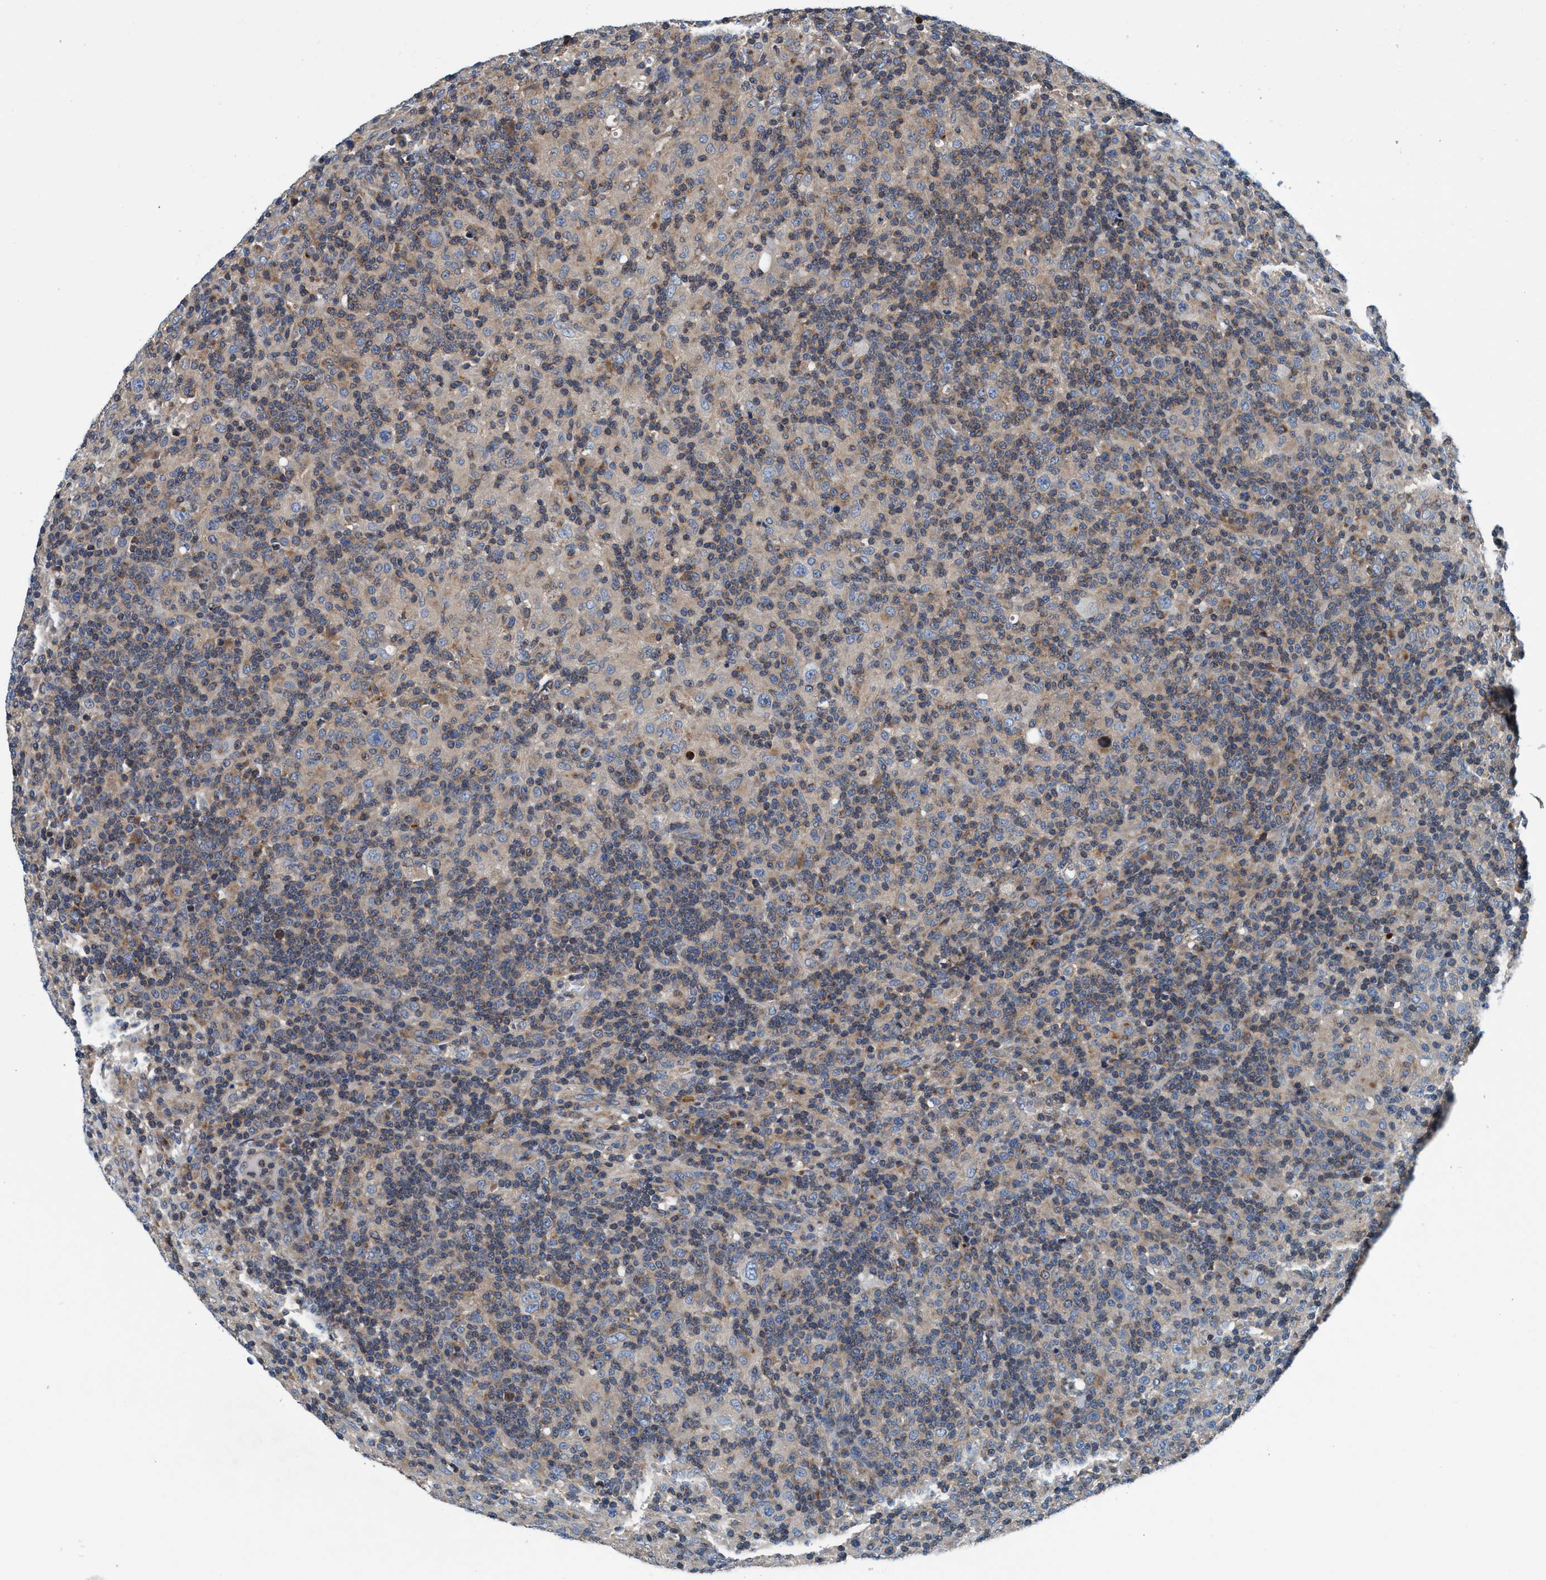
{"staining": {"intensity": "negative", "quantity": "none", "location": "none"}, "tissue": "lymphoma", "cell_type": "Tumor cells", "image_type": "cancer", "snomed": [{"axis": "morphology", "description": "Hodgkin's disease, NOS"}, {"axis": "topography", "description": "Lymph node"}], "caption": "DAB immunohistochemical staining of lymphoma shows no significant expression in tumor cells. Nuclei are stained in blue.", "gene": "ENDOG", "patient": {"sex": "male", "age": 70}}